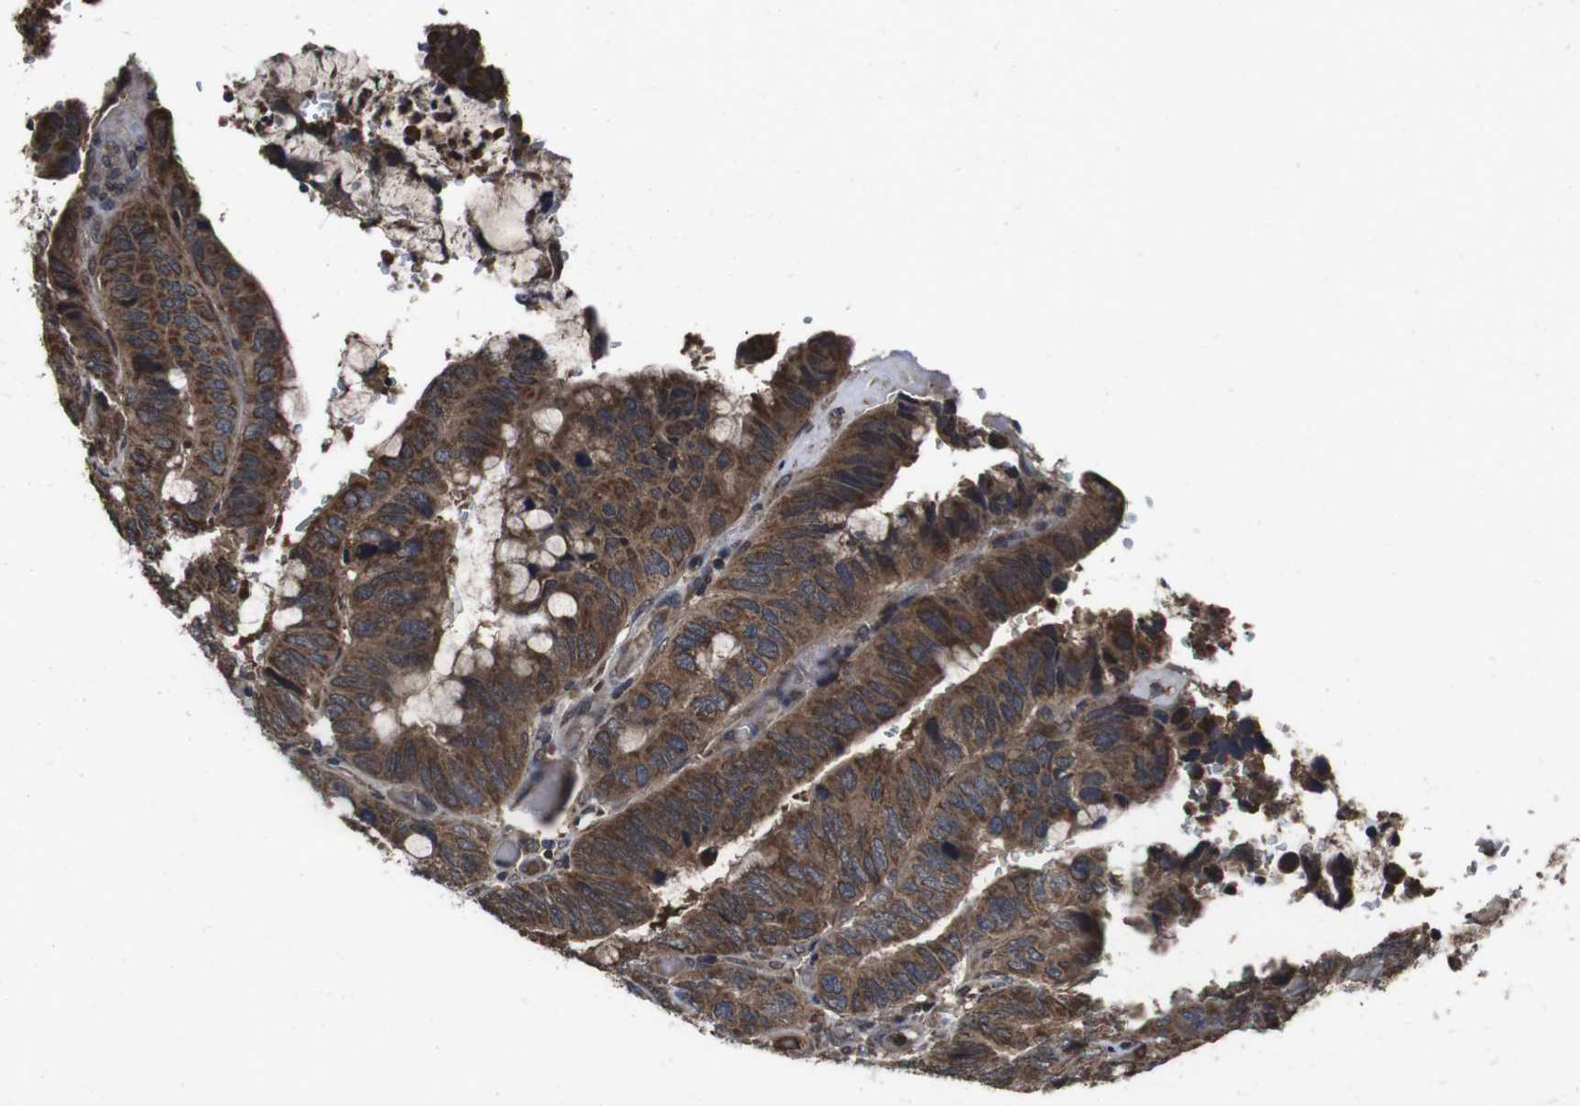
{"staining": {"intensity": "strong", "quantity": ">75%", "location": "cytoplasmic/membranous"}, "tissue": "colorectal cancer", "cell_type": "Tumor cells", "image_type": "cancer", "snomed": [{"axis": "morphology", "description": "Normal tissue, NOS"}, {"axis": "morphology", "description": "Adenocarcinoma, NOS"}, {"axis": "topography", "description": "Rectum"}, {"axis": "topography", "description": "Peripheral nerve tissue"}], "caption": "Immunohistochemistry (IHC) micrograph of neoplastic tissue: human colorectal cancer stained using immunohistochemistry exhibits high levels of strong protein expression localized specifically in the cytoplasmic/membranous of tumor cells, appearing as a cytoplasmic/membranous brown color.", "gene": "CXCL11", "patient": {"sex": "male", "age": 92}}